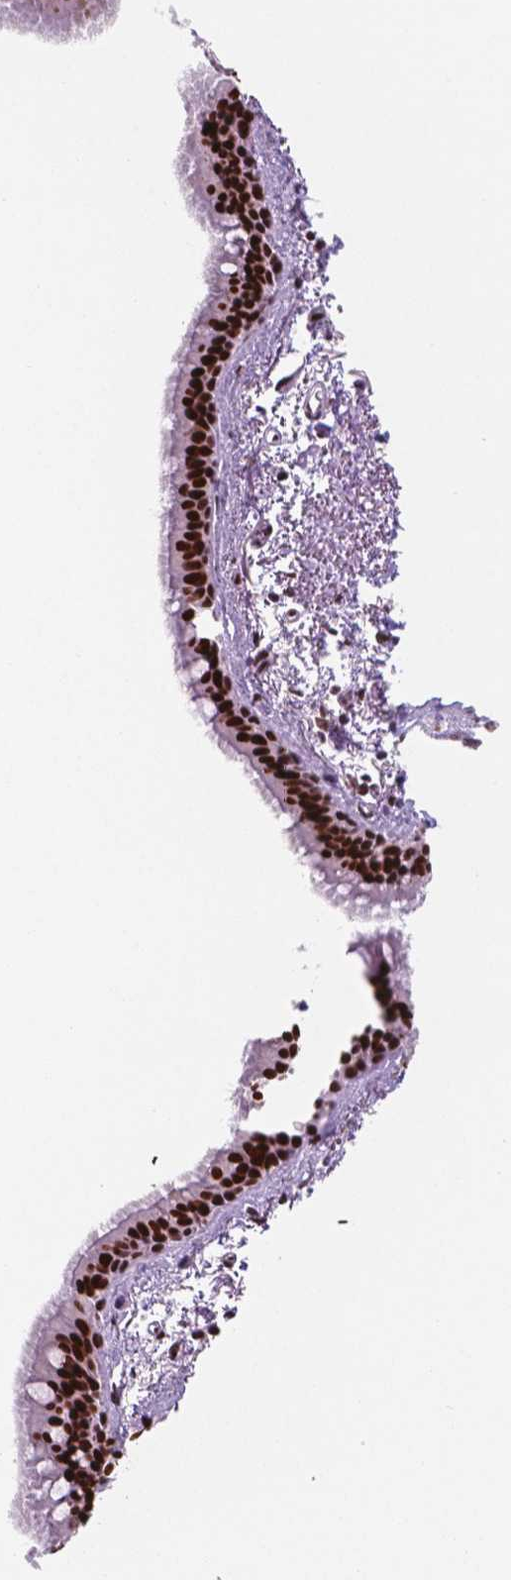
{"staining": {"intensity": "strong", "quantity": ">75%", "location": "nuclear"}, "tissue": "bronchus", "cell_type": "Respiratory epithelial cells", "image_type": "normal", "snomed": [{"axis": "morphology", "description": "Normal tissue, NOS"}, {"axis": "topography", "description": "Bronchus"}], "caption": "IHC image of unremarkable bronchus stained for a protein (brown), which shows high levels of strong nuclear expression in about >75% of respiratory epithelial cells.", "gene": "MSH6", "patient": {"sex": "female", "age": 61}}